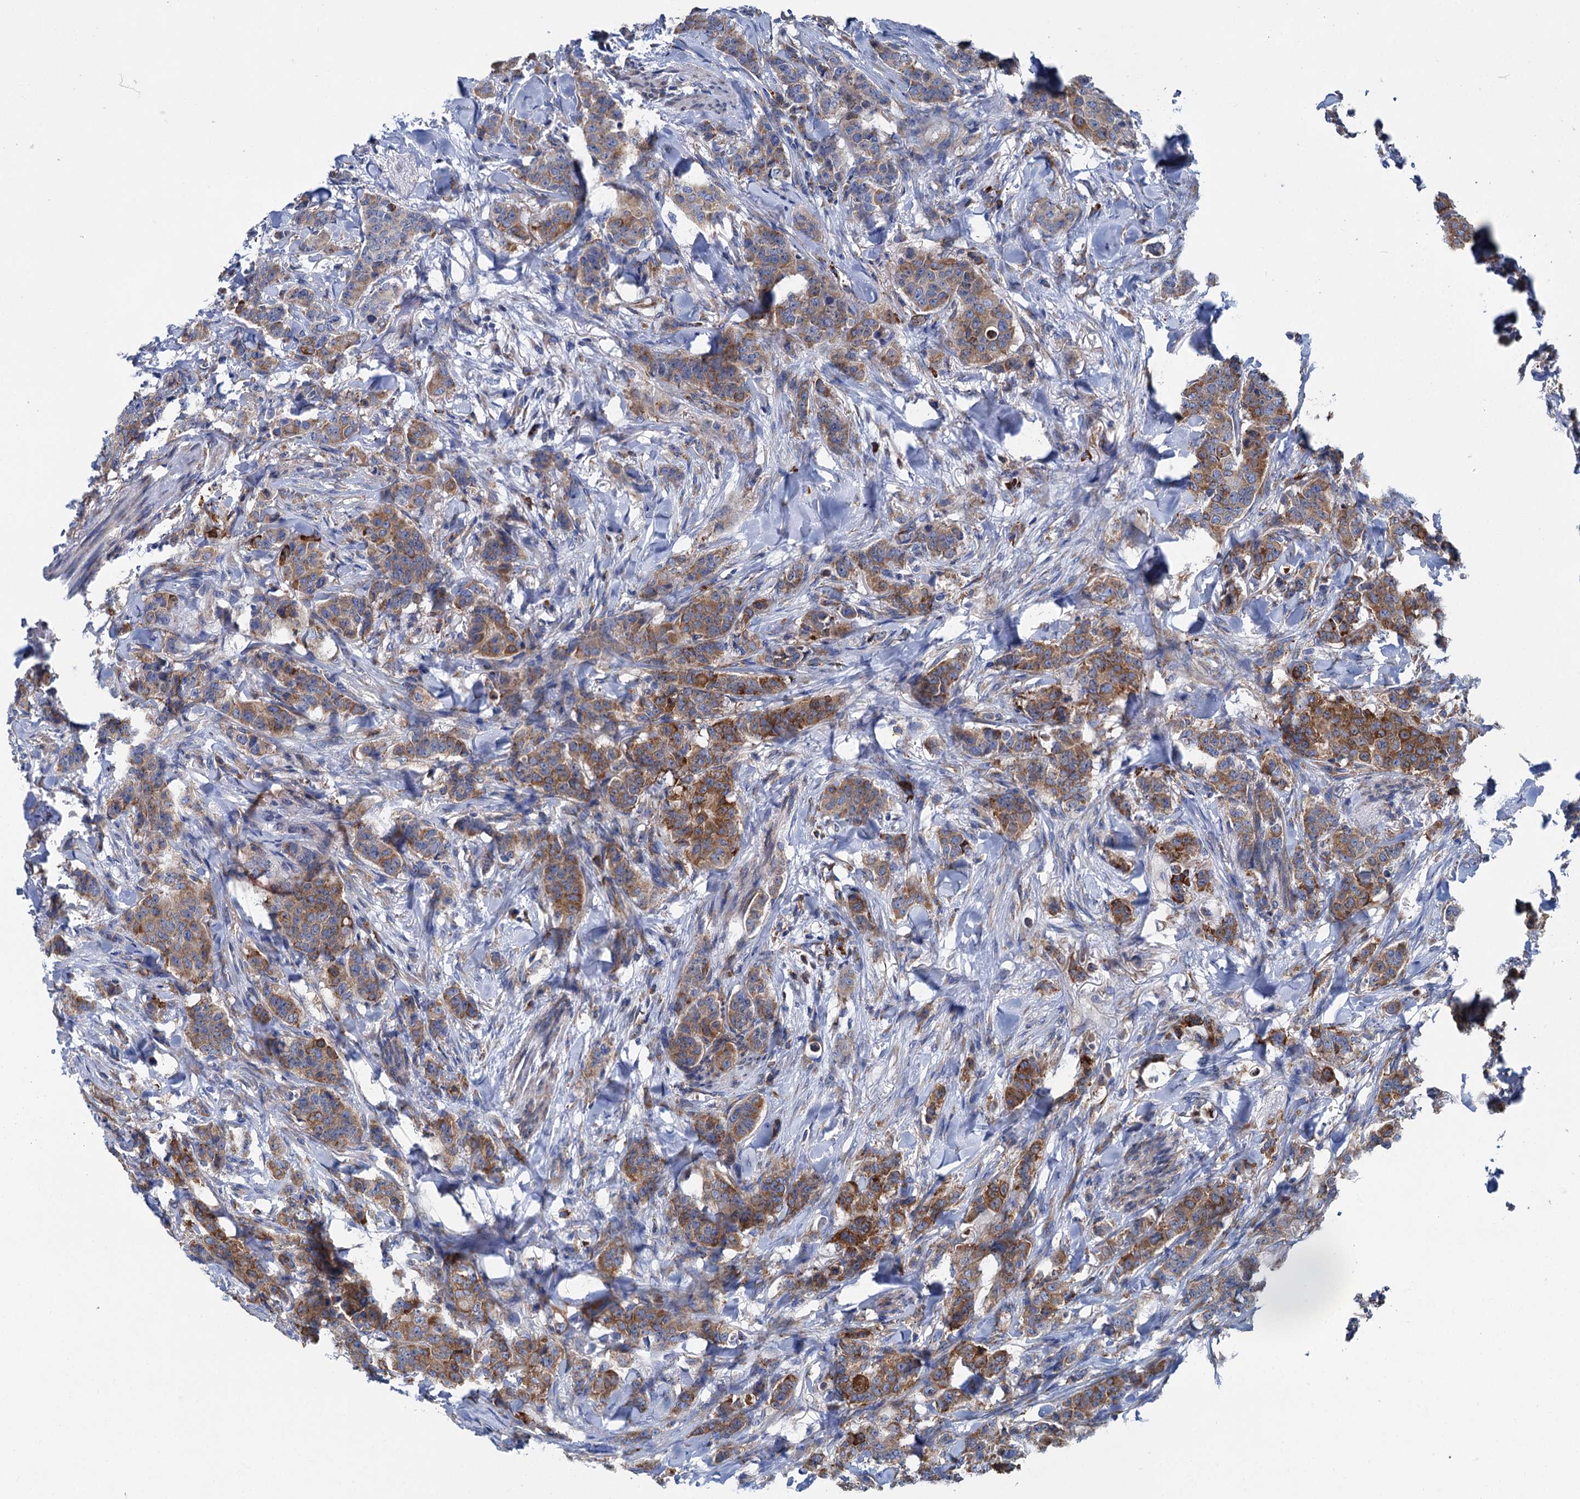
{"staining": {"intensity": "strong", "quantity": ">75%", "location": "cytoplasmic/membranous"}, "tissue": "breast cancer", "cell_type": "Tumor cells", "image_type": "cancer", "snomed": [{"axis": "morphology", "description": "Duct carcinoma"}, {"axis": "topography", "description": "Breast"}], "caption": "Immunohistochemistry (IHC) staining of breast cancer, which displays high levels of strong cytoplasmic/membranous staining in approximately >75% of tumor cells indicating strong cytoplasmic/membranous protein positivity. The staining was performed using DAB (brown) for protein detection and nuclei were counterstained in hematoxylin (blue).", "gene": "SHE", "patient": {"sex": "female", "age": 40}}